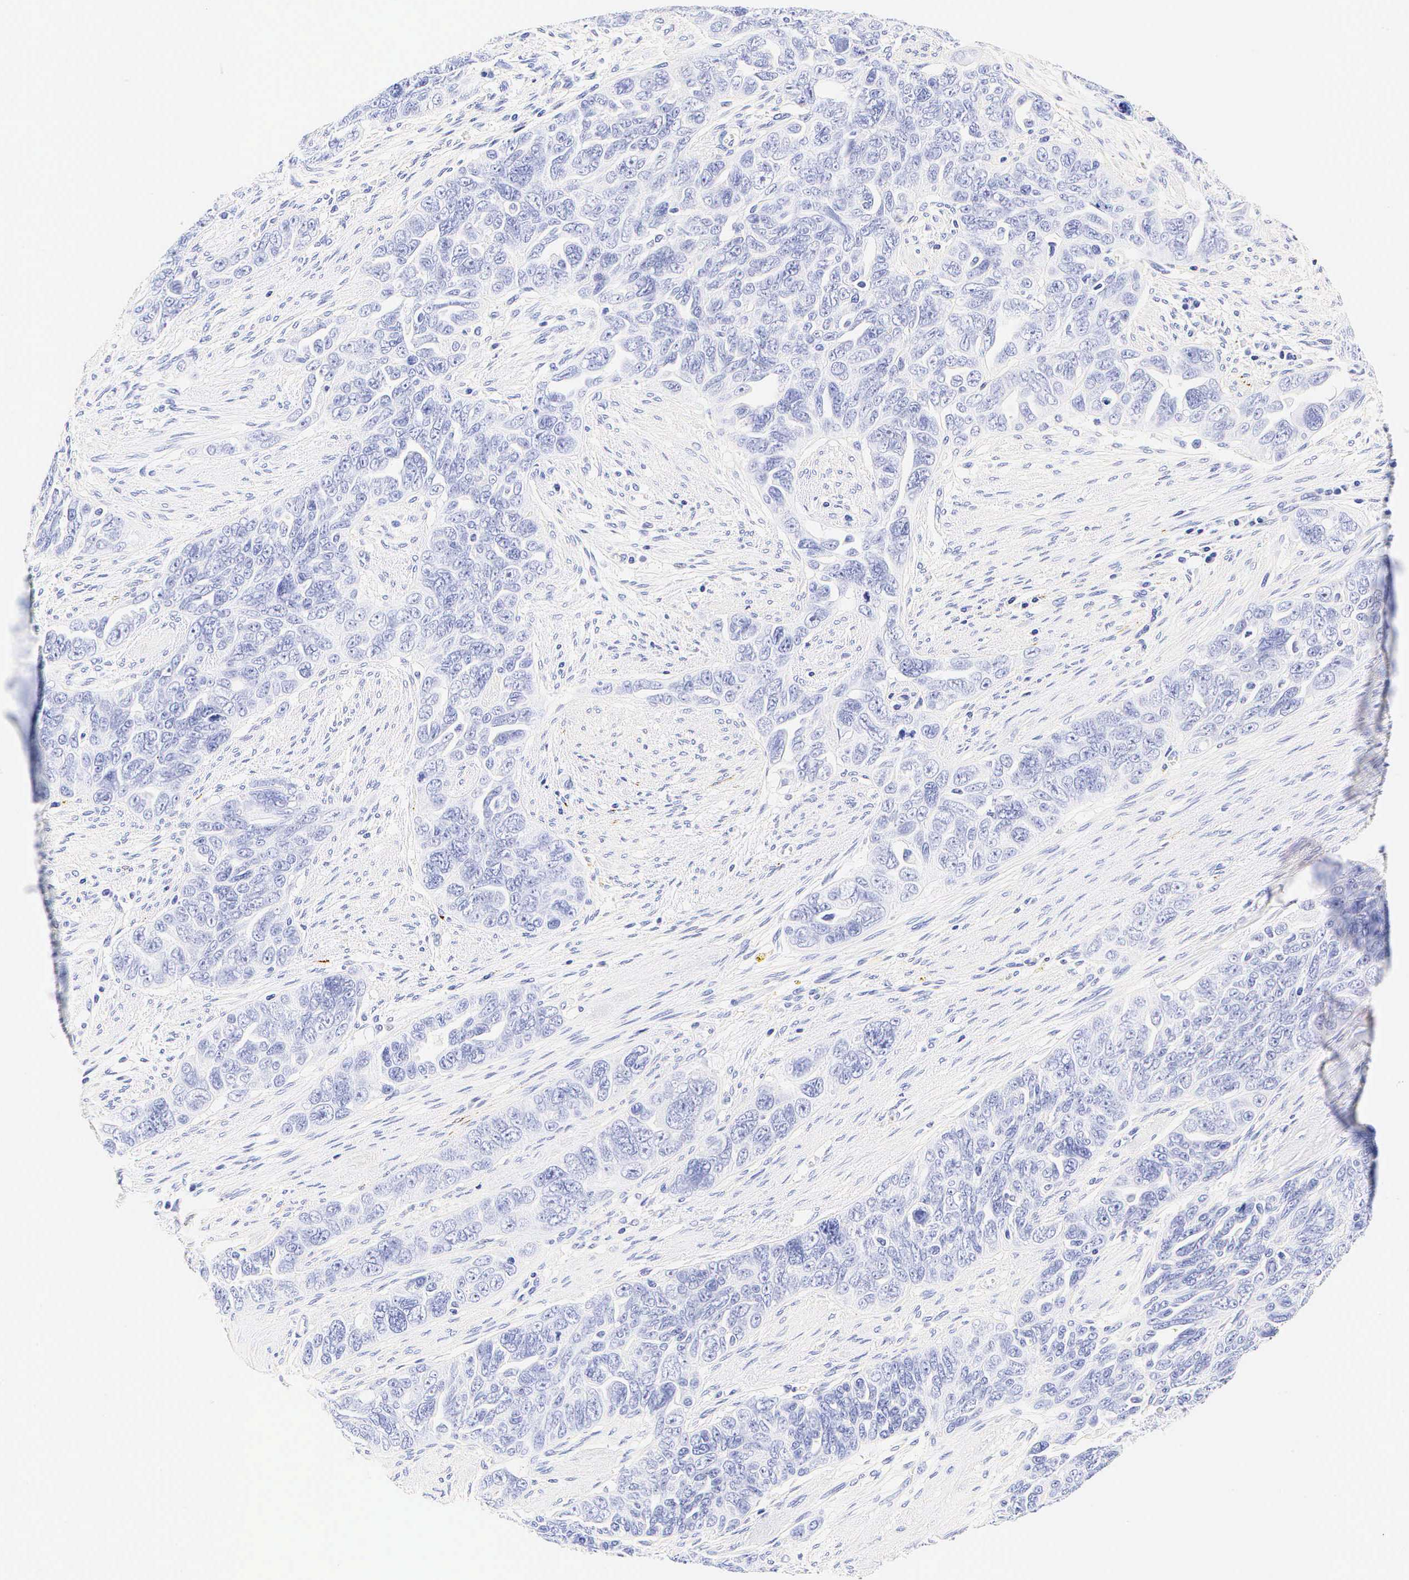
{"staining": {"intensity": "negative", "quantity": "none", "location": "none"}, "tissue": "ovarian cancer", "cell_type": "Tumor cells", "image_type": "cancer", "snomed": [{"axis": "morphology", "description": "Cystadenocarcinoma, serous, NOS"}, {"axis": "topography", "description": "Ovary"}], "caption": "This is an IHC micrograph of ovarian cancer (serous cystadenocarcinoma). There is no staining in tumor cells.", "gene": "CALD1", "patient": {"sex": "female", "age": 63}}